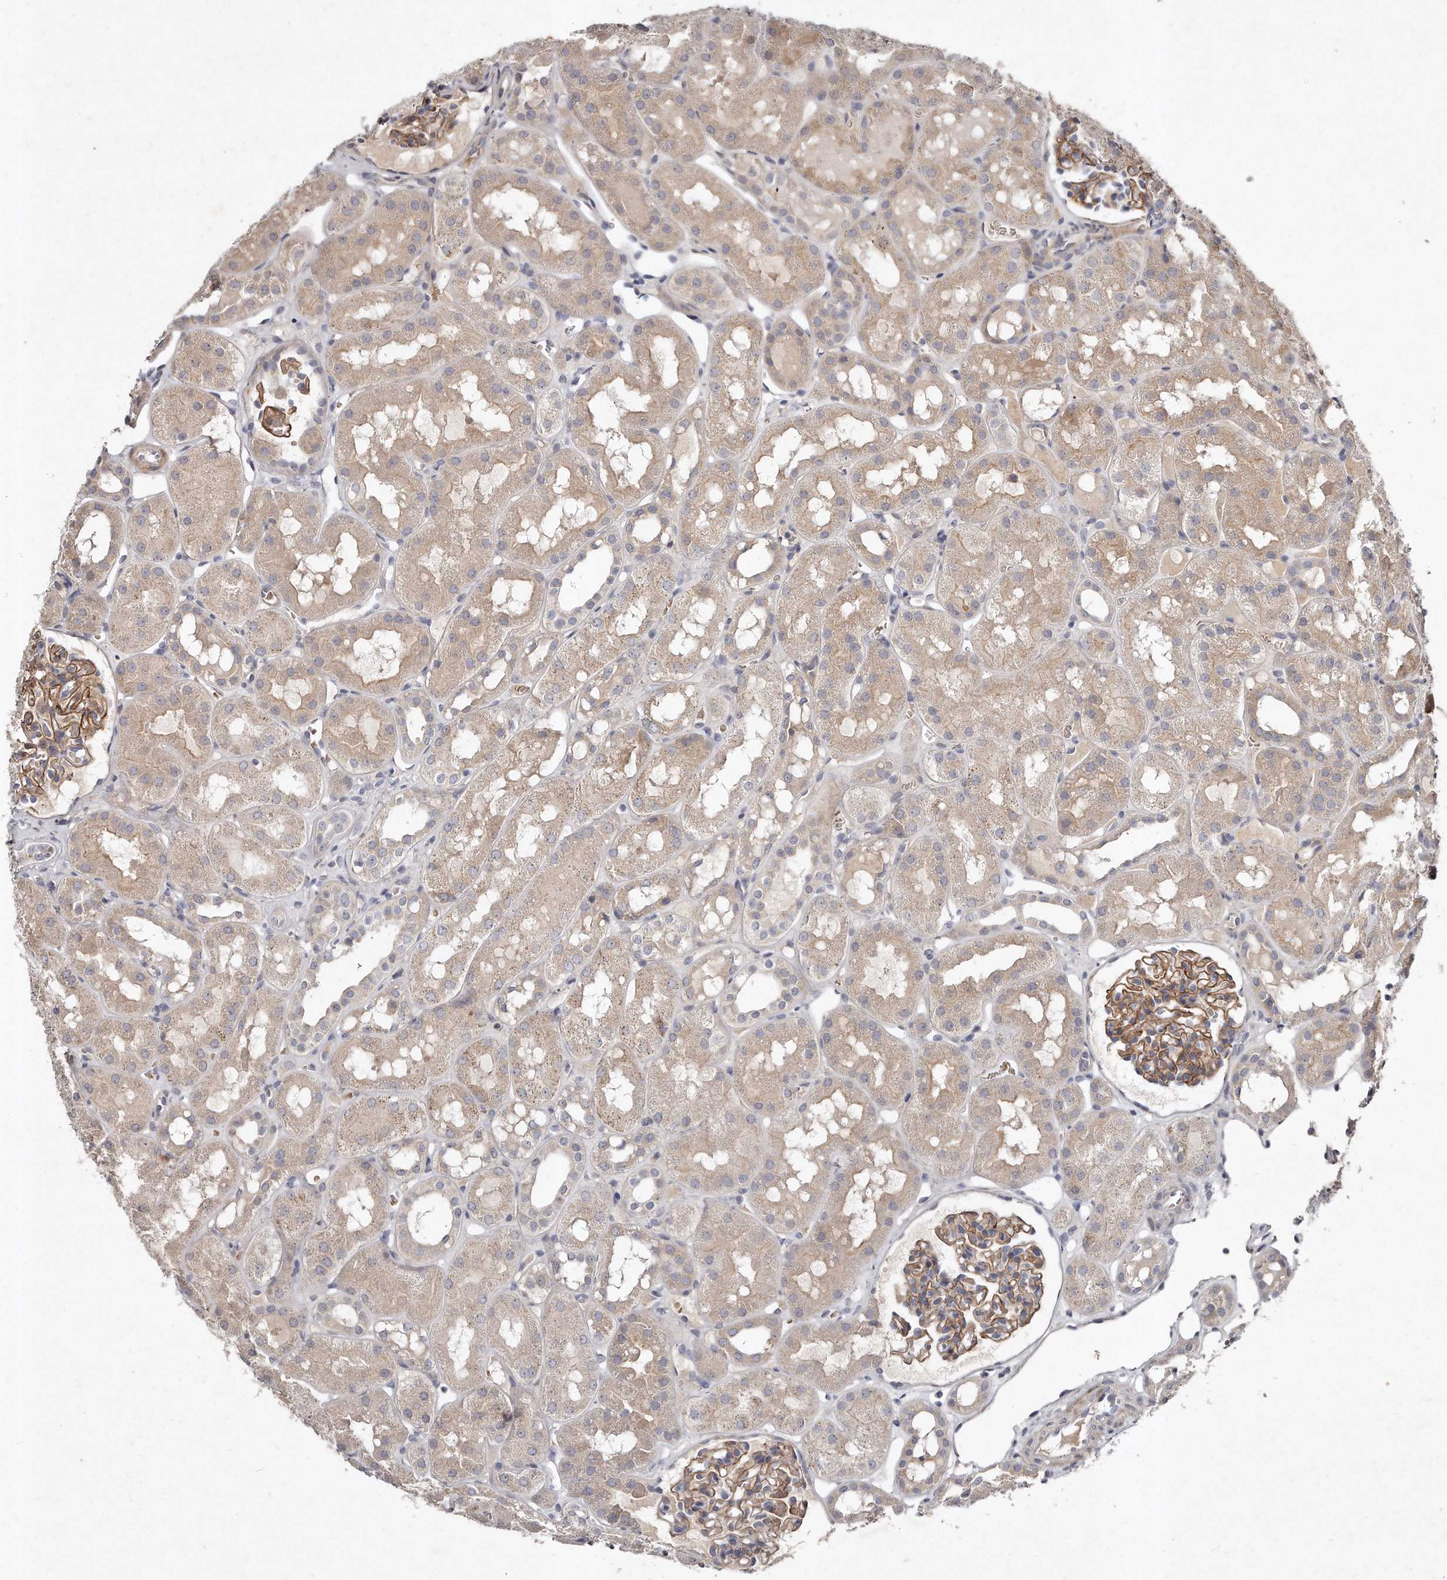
{"staining": {"intensity": "moderate", "quantity": ">75%", "location": "cytoplasmic/membranous"}, "tissue": "kidney", "cell_type": "Cells in glomeruli", "image_type": "normal", "snomed": [{"axis": "morphology", "description": "Normal tissue, NOS"}, {"axis": "topography", "description": "Kidney"}], "caption": "Protein expression analysis of unremarkable kidney displays moderate cytoplasmic/membranous positivity in about >75% of cells in glomeruli.", "gene": "TECR", "patient": {"sex": "male", "age": 16}}